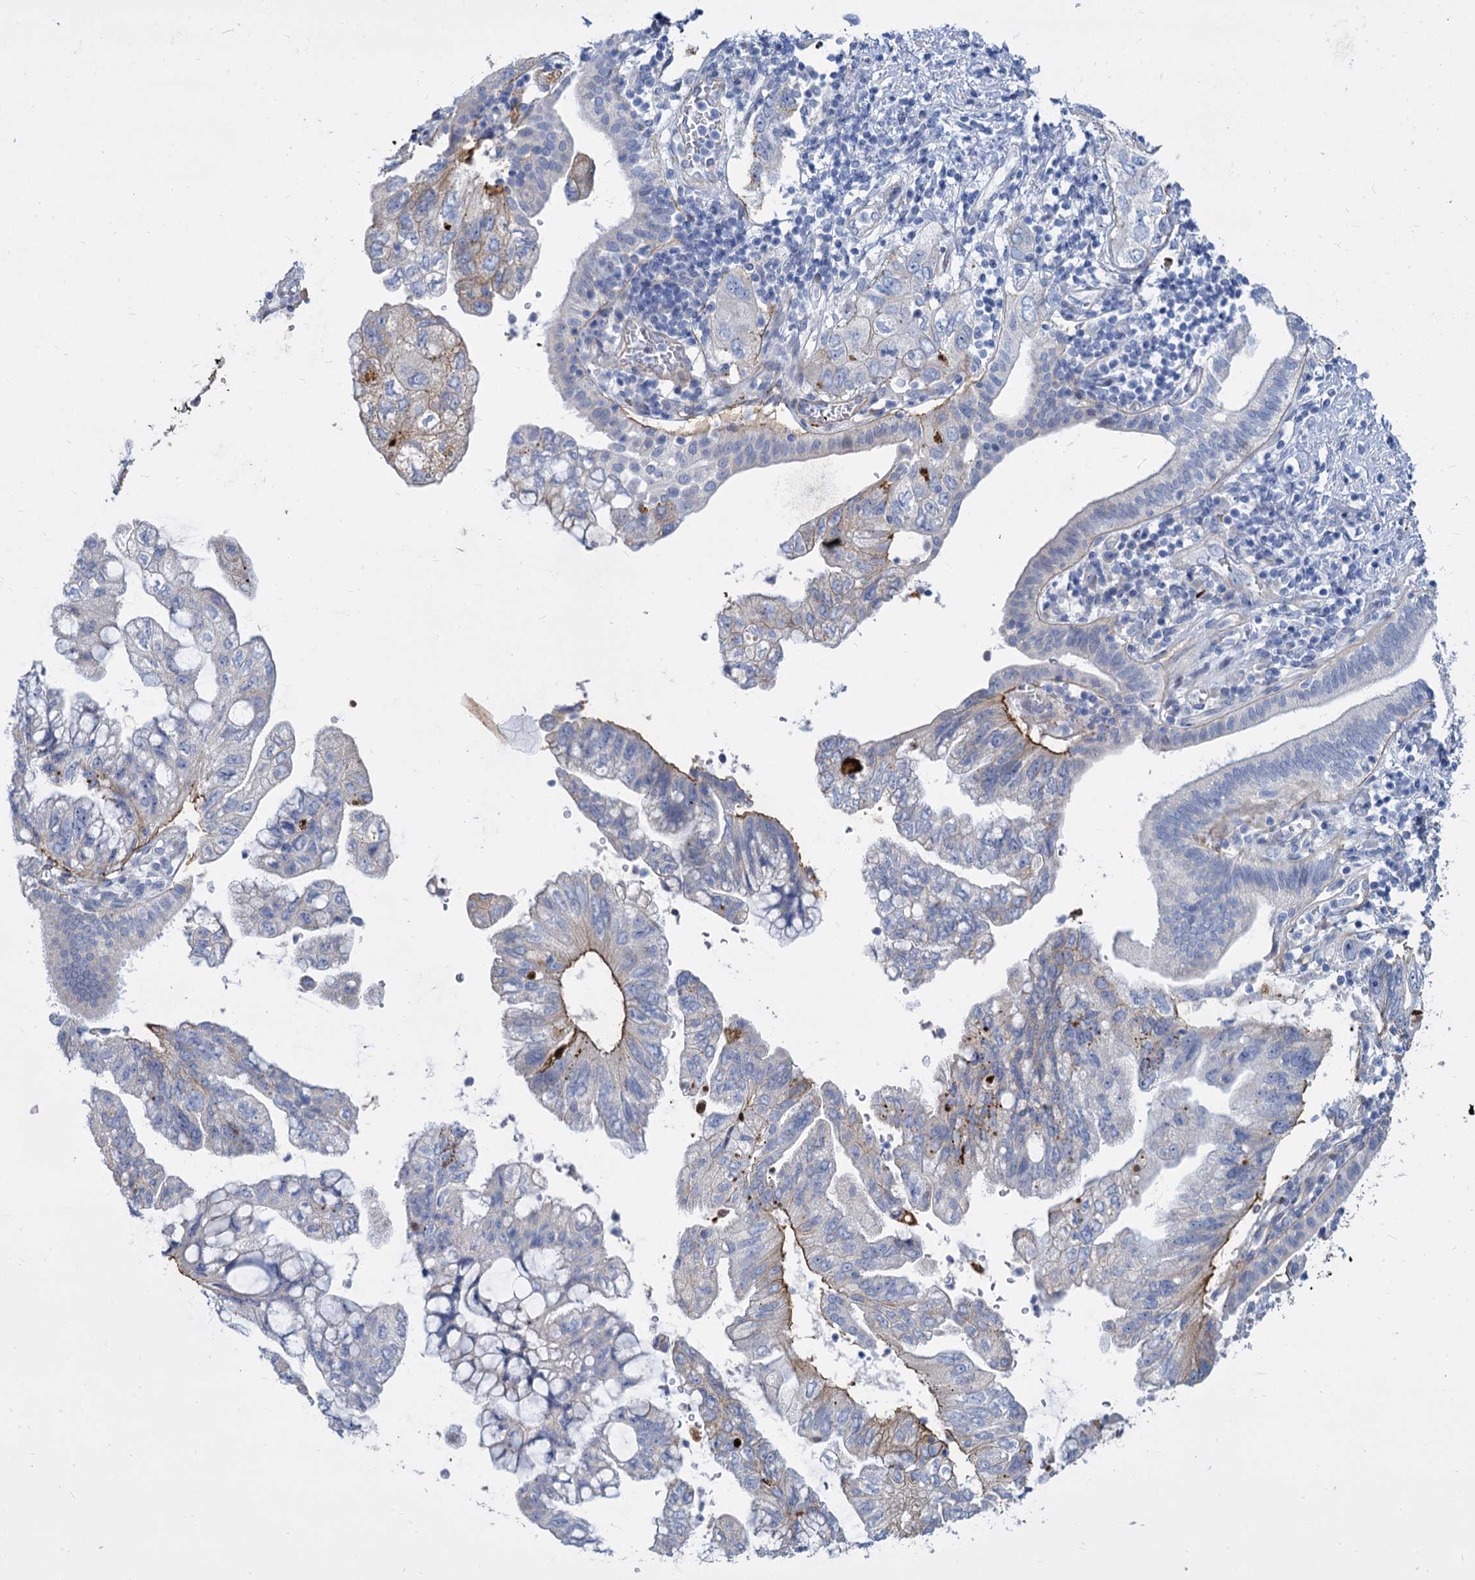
{"staining": {"intensity": "negative", "quantity": "none", "location": "none"}, "tissue": "pancreatic cancer", "cell_type": "Tumor cells", "image_type": "cancer", "snomed": [{"axis": "morphology", "description": "Adenocarcinoma, NOS"}, {"axis": "topography", "description": "Pancreas"}], "caption": "Tumor cells are negative for protein expression in human pancreatic cancer.", "gene": "TRIM77", "patient": {"sex": "female", "age": 73}}